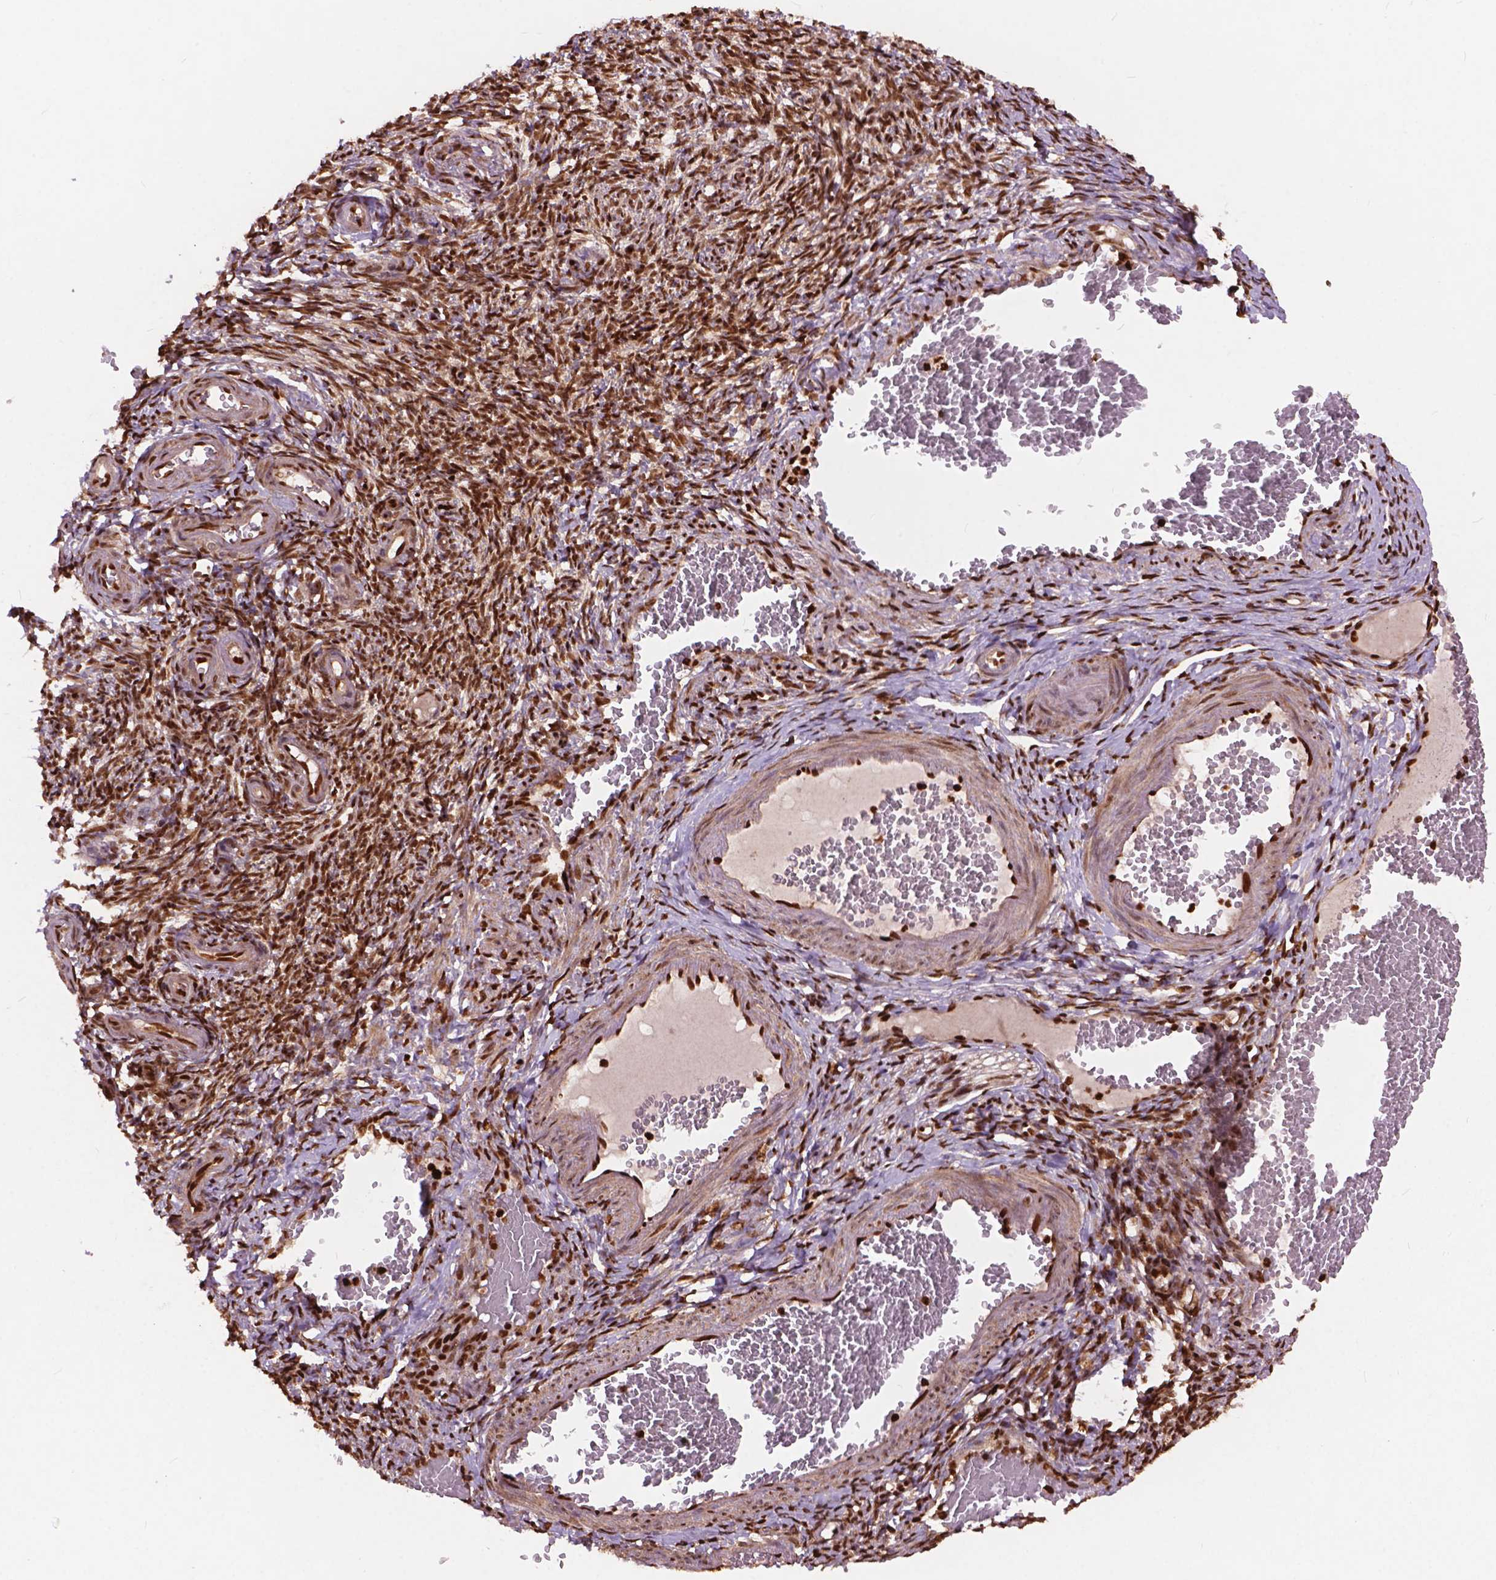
{"staining": {"intensity": "strong", "quantity": ">75%", "location": "nuclear"}, "tissue": "ovary", "cell_type": "Follicle cells", "image_type": "normal", "snomed": [{"axis": "morphology", "description": "Normal tissue, NOS"}, {"axis": "topography", "description": "Ovary"}], "caption": "Immunohistochemical staining of unremarkable human ovary demonstrates strong nuclear protein positivity in about >75% of follicle cells.", "gene": "ANP32A", "patient": {"sex": "female", "age": 39}}